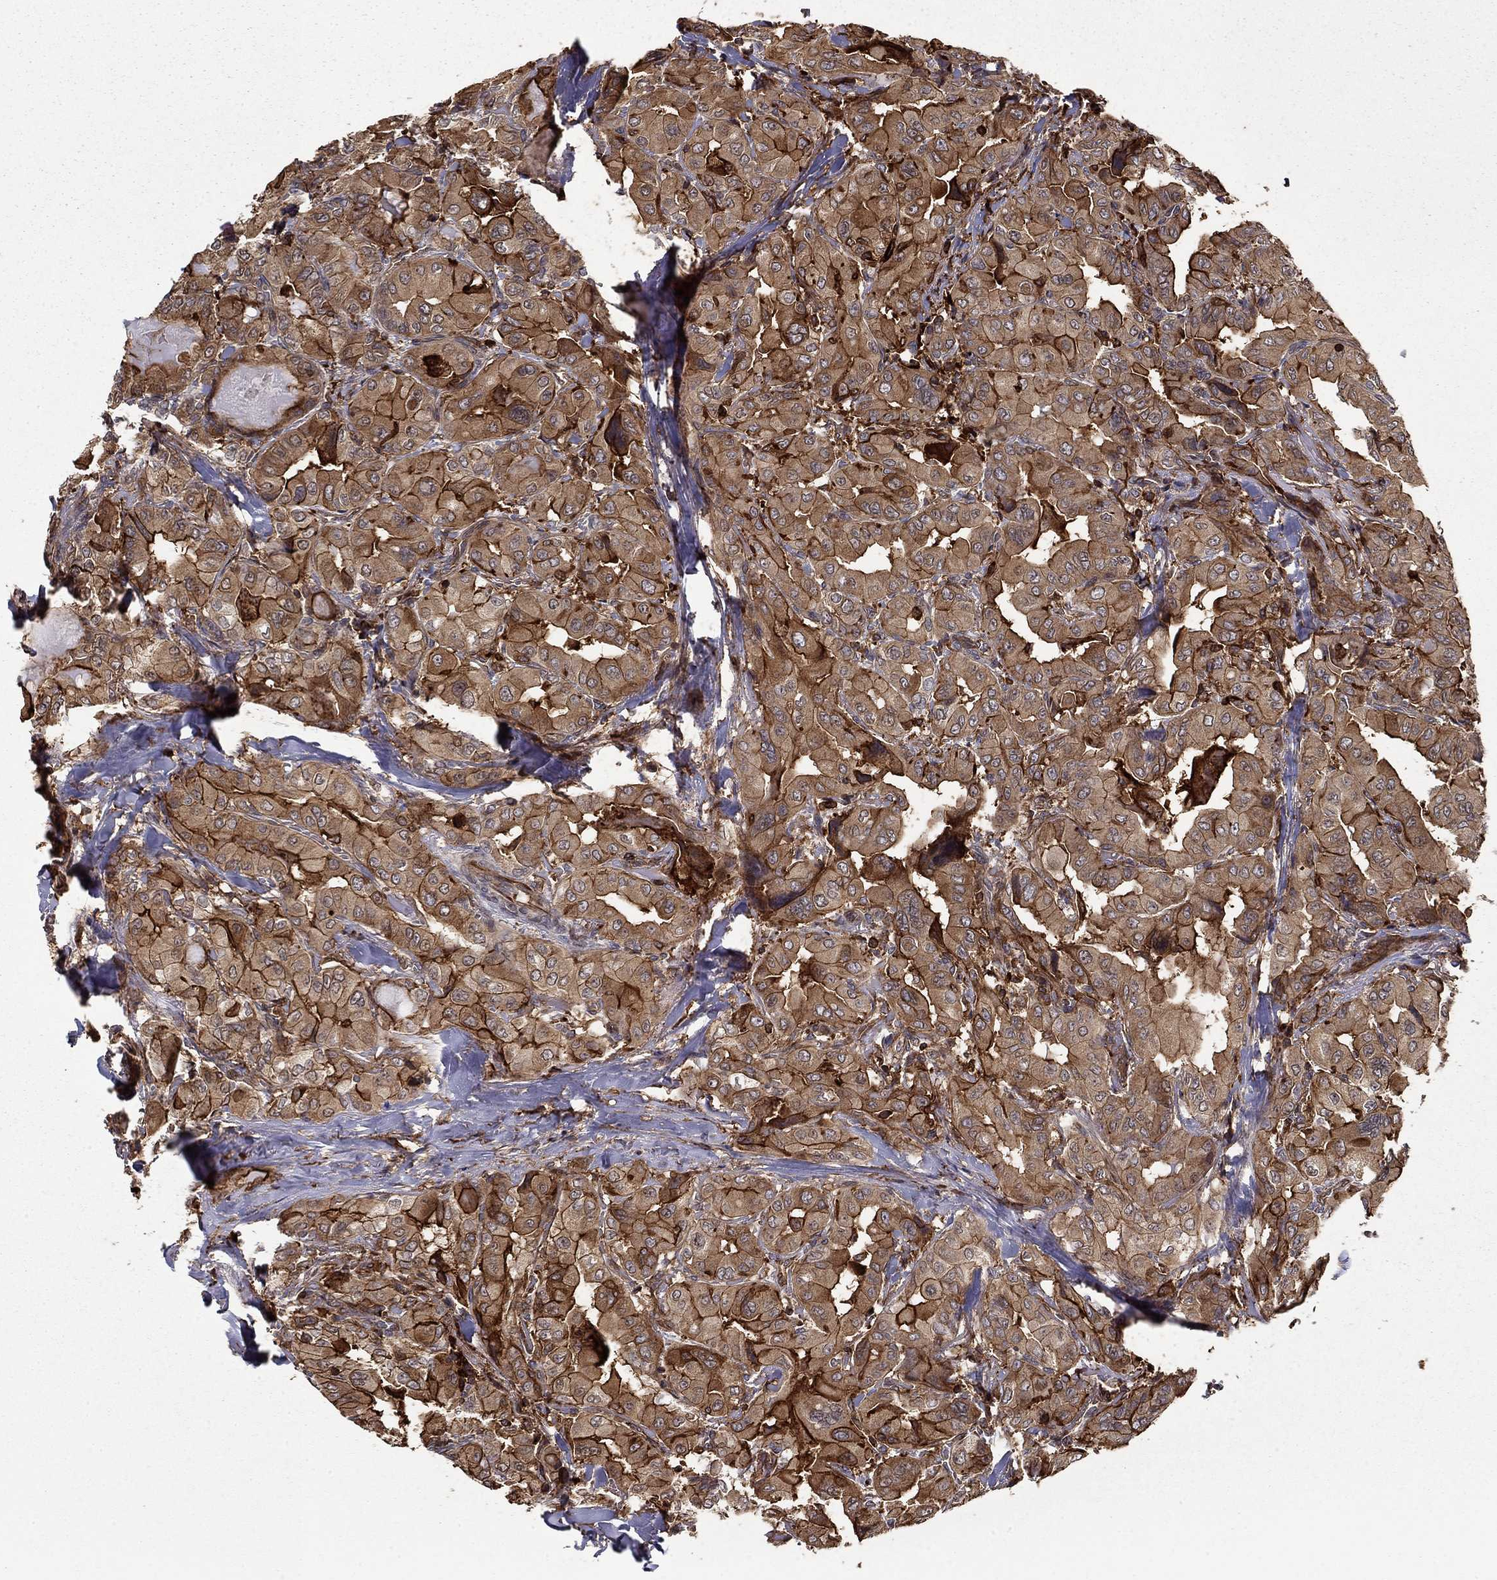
{"staining": {"intensity": "strong", "quantity": ">75%", "location": "cytoplasmic/membranous"}, "tissue": "thyroid cancer", "cell_type": "Tumor cells", "image_type": "cancer", "snomed": [{"axis": "morphology", "description": "Normal tissue, NOS"}, {"axis": "morphology", "description": "Papillary adenocarcinoma, NOS"}, {"axis": "topography", "description": "Thyroid gland"}], "caption": "Human thyroid cancer stained with a protein marker displays strong staining in tumor cells.", "gene": "ADM", "patient": {"sex": "female", "age": 66}}